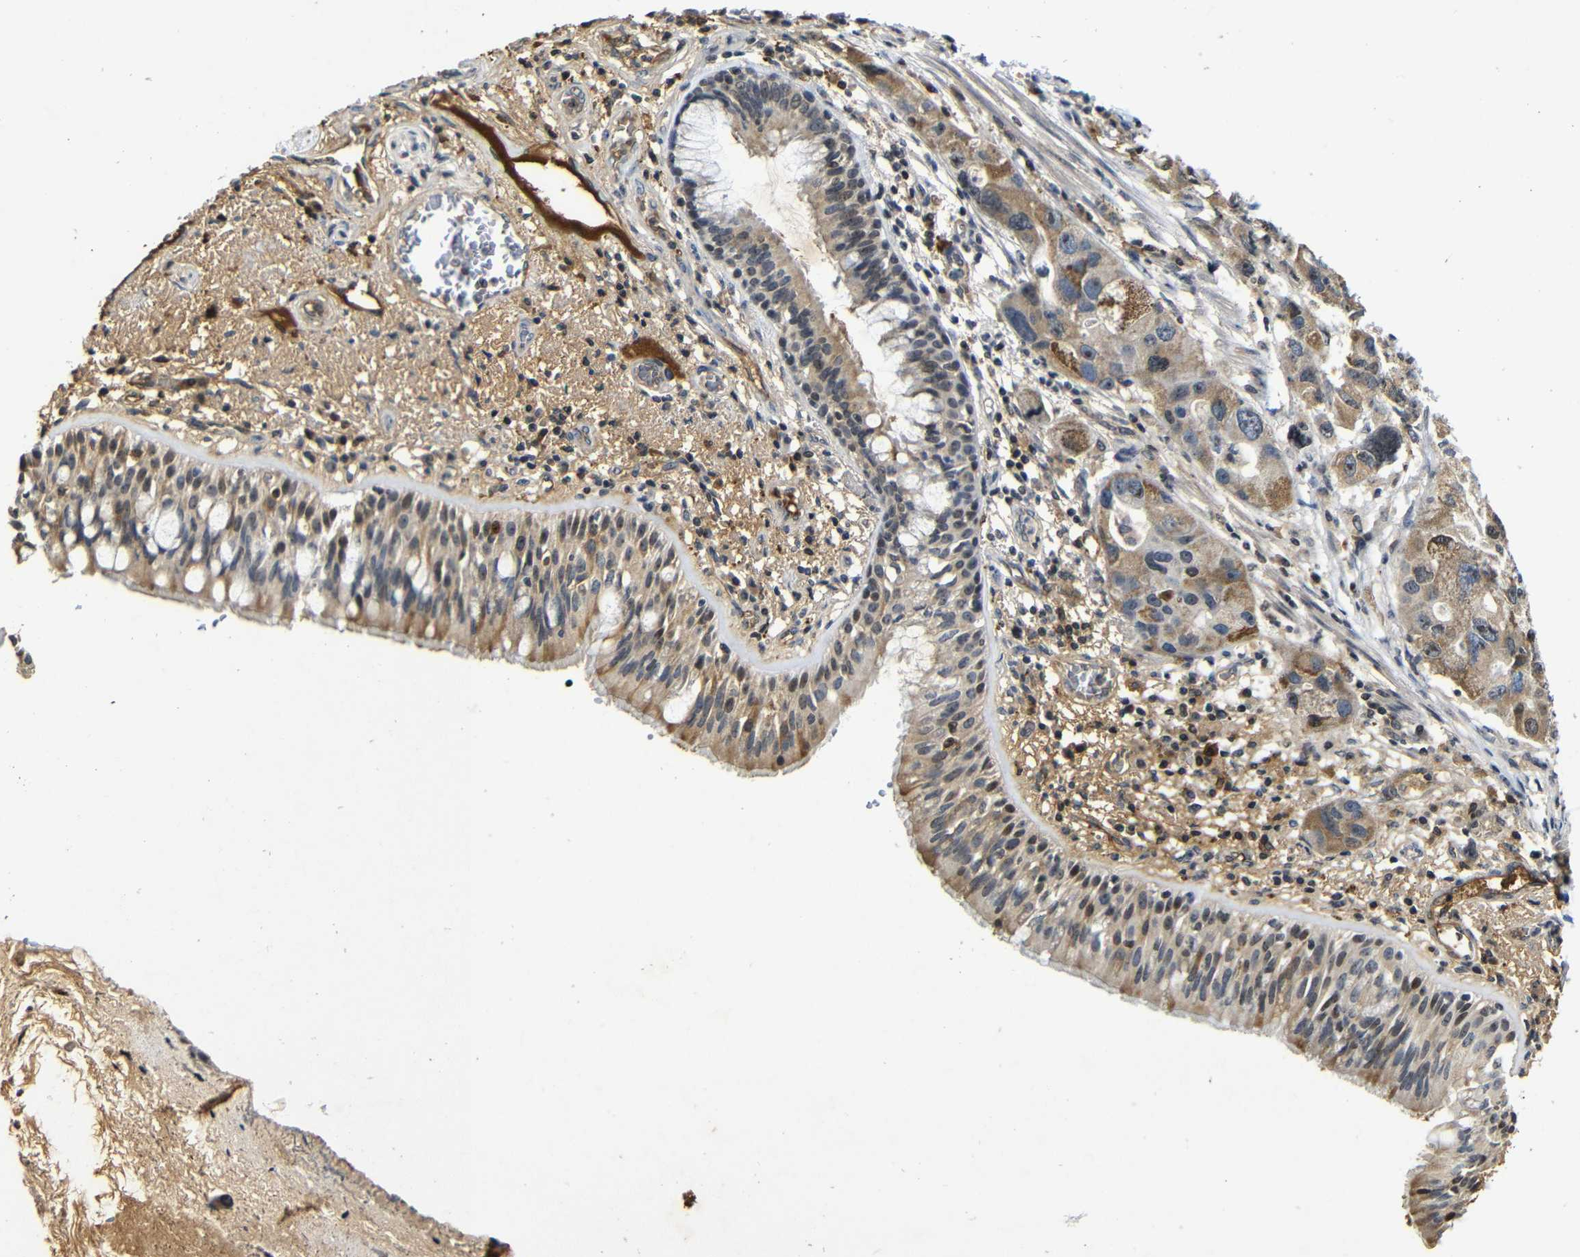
{"staining": {"intensity": "moderate", "quantity": ">75%", "location": "cytoplasmic/membranous,nuclear"}, "tissue": "bronchus", "cell_type": "Respiratory epithelial cells", "image_type": "normal", "snomed": [{"axis": "morphology", "description": "Normal tissue, NOS"}, {"axis": "morphology", "description": "Adenocarcinoma, NOS"}, {"axis": "morphology", "description": "Adenocarcinoma, metastatic, NOS"}, {"axis": "topography", "description": "Lymph node"}, {"axis": "topography", "description": "Bronchus"}, {"axis": "topography", "description": "Lung"}], "caption": "Moderate cytoplasmic/membranous,nuclear protein positivity is identified in approximately >75% of respiratory epithelial cells in bronchus. (DAB (3,3'-diaminobenzidine) IHC with brightfield microscopy, high magnification).", "gene": "MYC", "patient": {"sex": "female", "age": 54}}